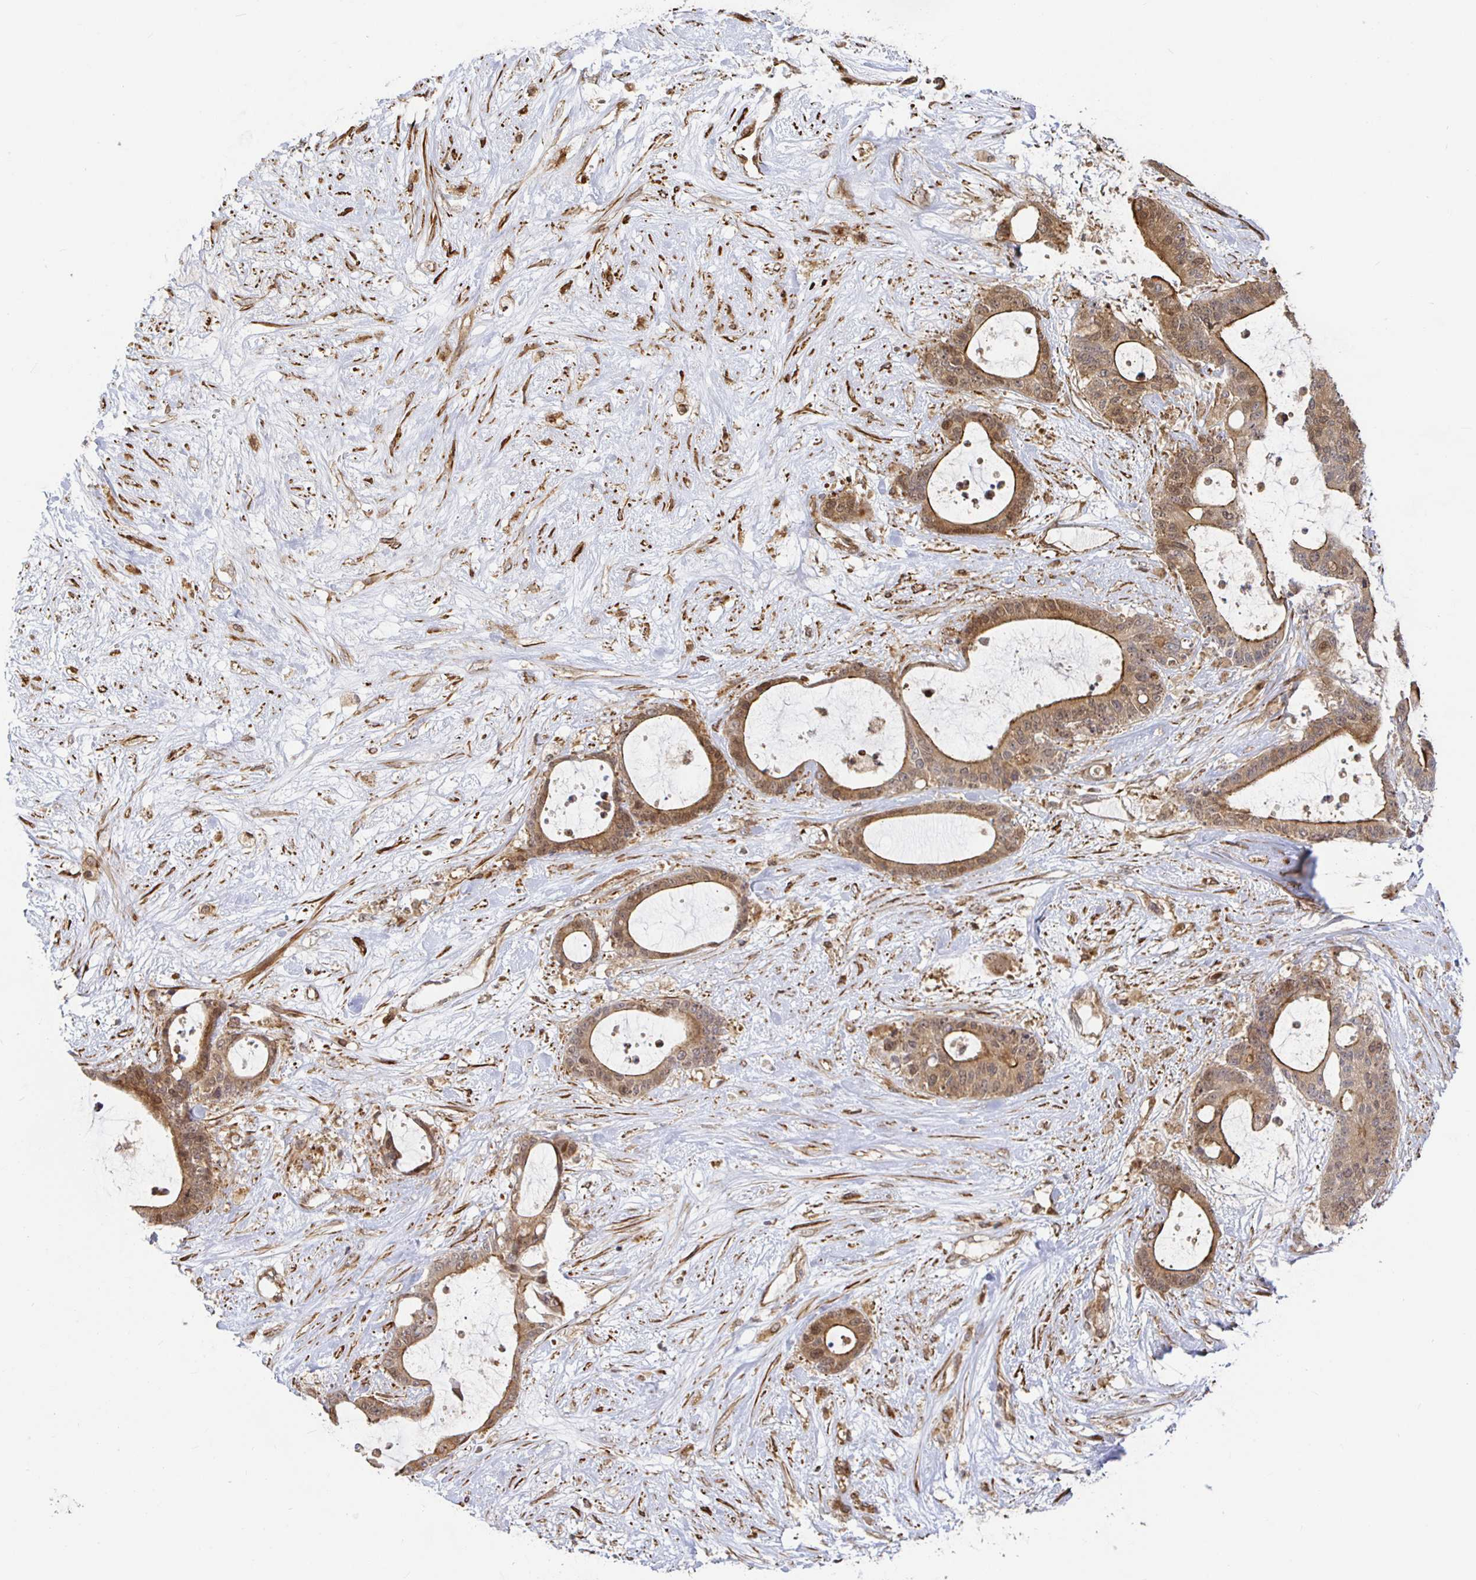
{"staining": {"intensity": "moderate", "quantity": ">75%", "location": "cytoplasmic/membranous"}, "tissue": "liver cancer", "cell_type": "Tumor cells", "image_type": "cancer", "snomed": [{"axis": "morphology", "description": "Normal tissue, NOS"}, {"axis": "morphology", "description": "Cholangiocarcinoma"}, {"axis": "topography", "description": "Liver"}, {"axis": "topography", "description": "Peripheral nerve tissue"}], "caption": "Protein analysis of cholangiocarcinoma (liver) tissue reveals moderate cytoplasmic/membranous positivity in approximately >75% of tumor cells. Nuclei are stained in blue.", "gene": "STRAP", "patient": {"sex": "female", "age": 73}}